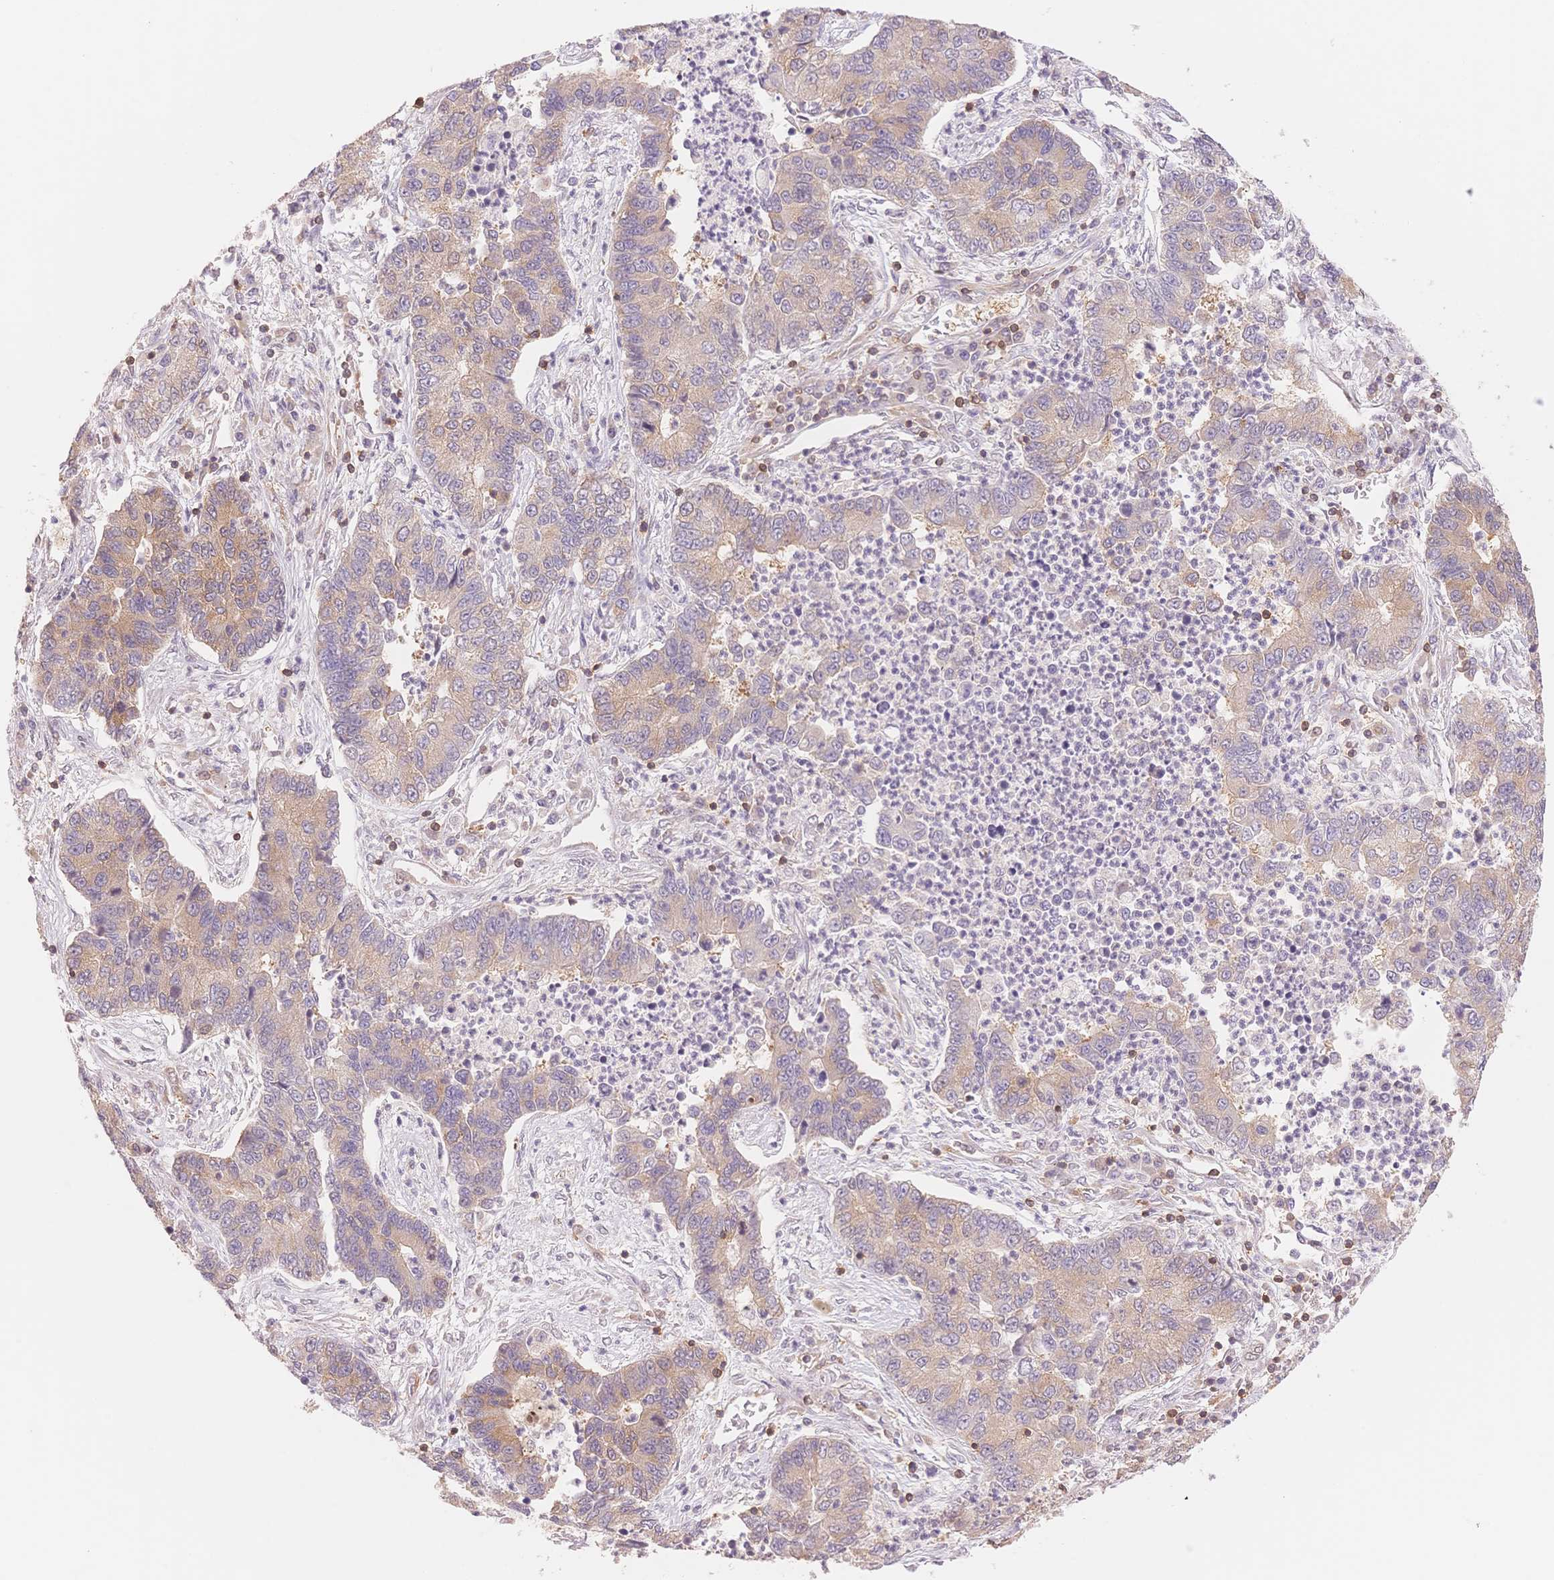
{"staining": {"intensity": "weak", "quantity": "25%-75%", "location": "cytoplasmic/membranous"}, "tissue": "lung cancer", "cell_type": "Tumor cells", "image_type": "cancer", "snomed": [{"axis": "morphology", "description": "Adenocarcinoma, NOS"}, {"axis": "topography", "description": "Lung"}], "caption": "Immunohistochemical staining of human lung cancer exhibits low levels of weak cytoplasmic/membranous protein staining in about 25%-75% of tumor cells. (brown staining indicates protein expression, while blue staining denotes nuclei).", "gene": "STK39", "patient": {"sex": "female", "age": 57}}